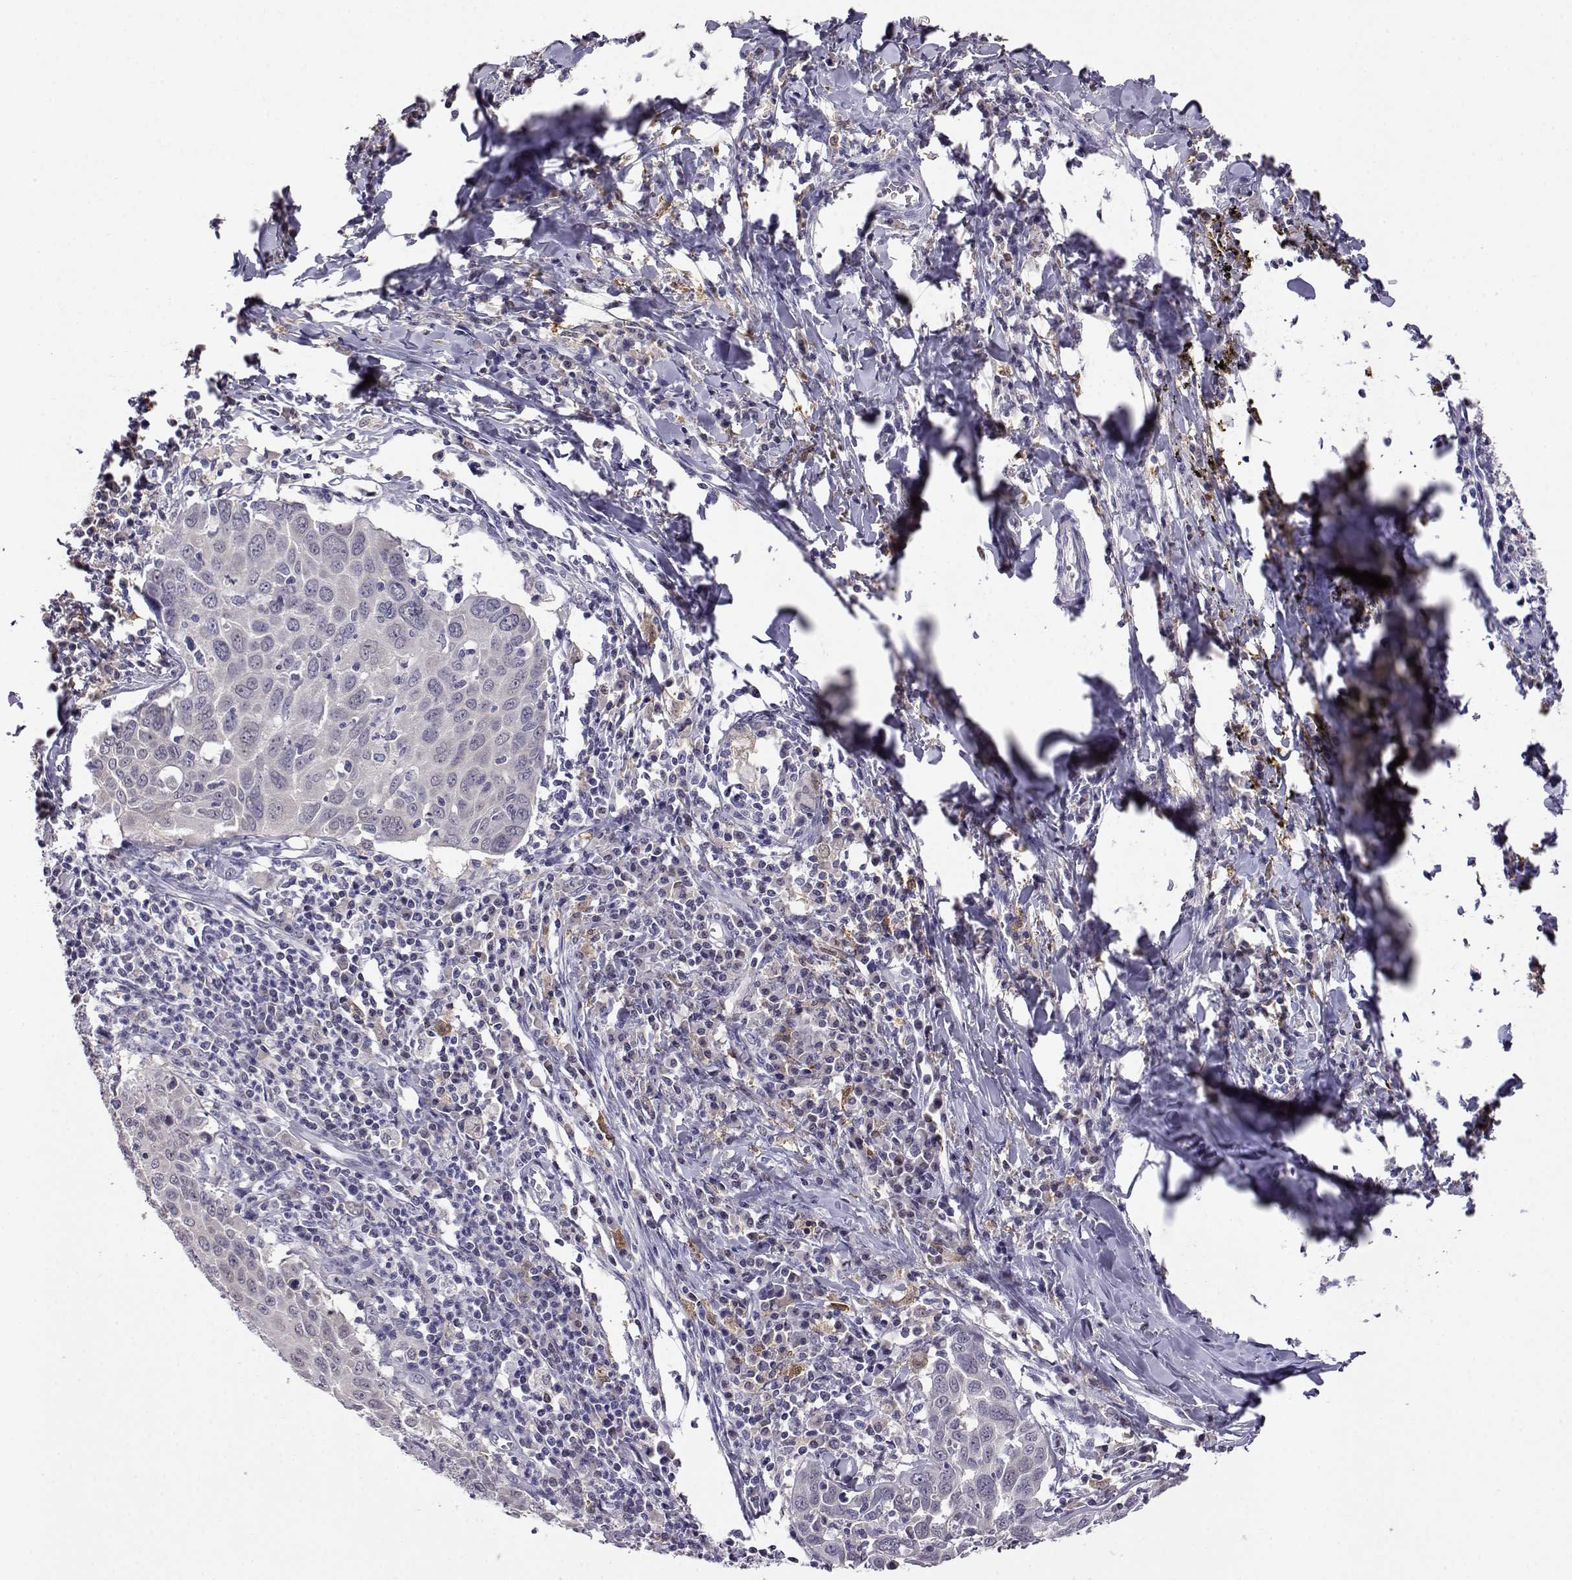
{"staining": {"intensity": "negative", "quantity": "none", "location": "none"}, "tissue": "lung cancer", "cell_type": "Tumor cells", "image_type": "cancer", "snomed": [{"axis": "morphology", "description": "Squamous cell carcinoma, NOS"}, {"axis": "topography", "description": "Lung"}], "caption": "Human squamous cell carcinoma (lung) stained for a protein using IHC displays no expression in tumor cells.", "gene": "AKR1B1", "patient": {"sex": "male", "age": 57}}